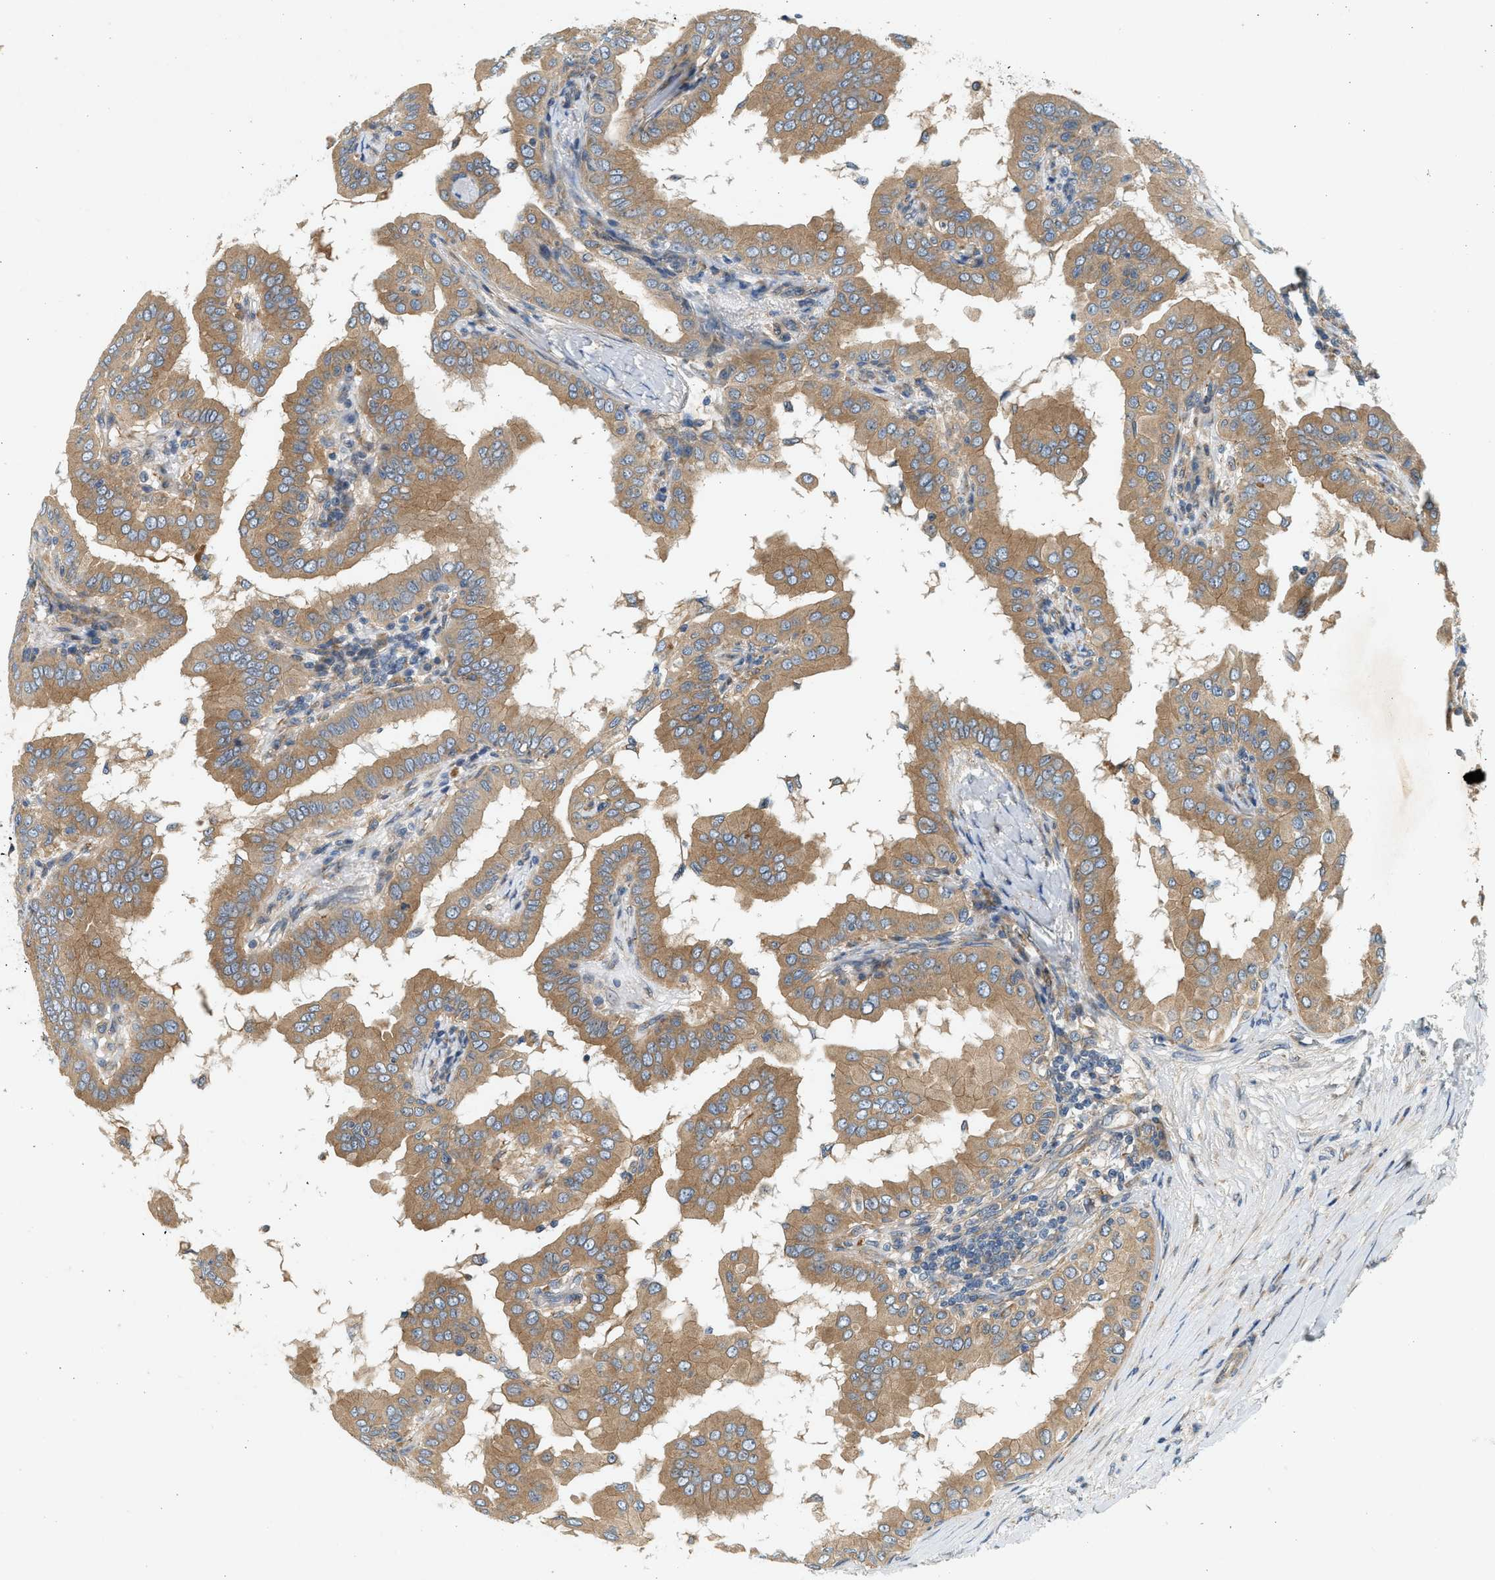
{"staining": {"intensity": "moderate", "quantity": ">75%", "location": "cytoplasmic/membranous"}, "tissue": "thyroid cancer", "cell_type": "Tumor cells", "image_type": "cancer", "snomed": [{"axis": "morphology", "description": "Papillary adenocarcinoma, NOS"}, {"axis": "topography", "description": "Thyroid gland"}], "caption": "Human papillary adenocarcinoma (thyroid) stained with a brown dye demonstrates moderate cytoplasmic/membranous positive positivity in about >75% of tumor cells.", "gene": "KDELR2", "patient": {"sex": "male", "age": 33}}